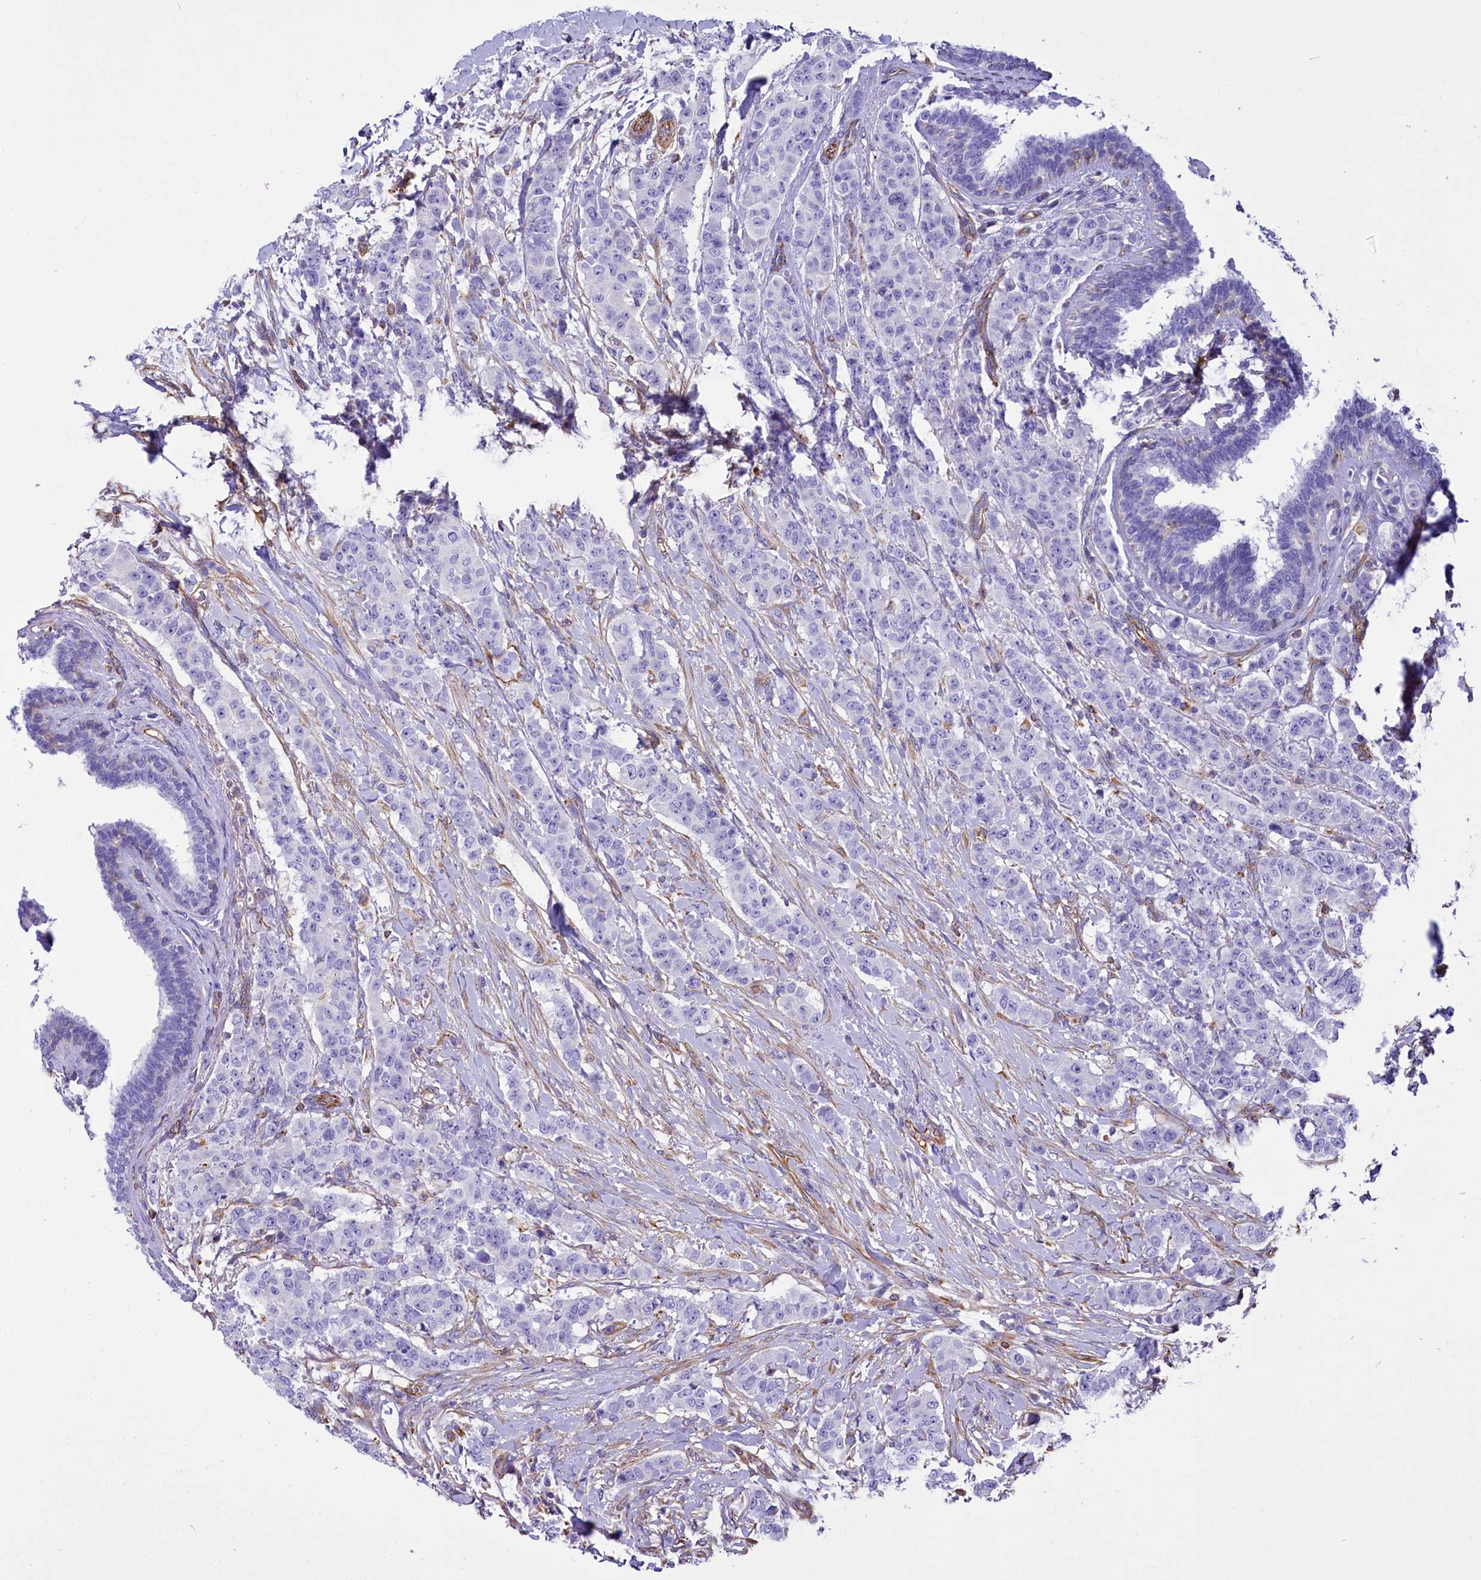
{"staining": {"intensity": "negative", "quantity": "none", "location": "none"}, "tissue": "breast cancer", "cell_type": "Tumor cells", "image_type": "cancer", "snomed": [{"axis": "morphology", "description": "Duct carcinoma"}, {"axis": "topography", "description": "Breast"}], "caption": "Tumor cells show no significant positivity in breast cancer (intraductal carcinoma). The staining is performed using DAB (3,3'-diaminobenzidine) brown chromogen with nuclei counter-stained in using hematoxylin.", "gene": "CD99", "patient": {"sex": "female", "age": 40}}